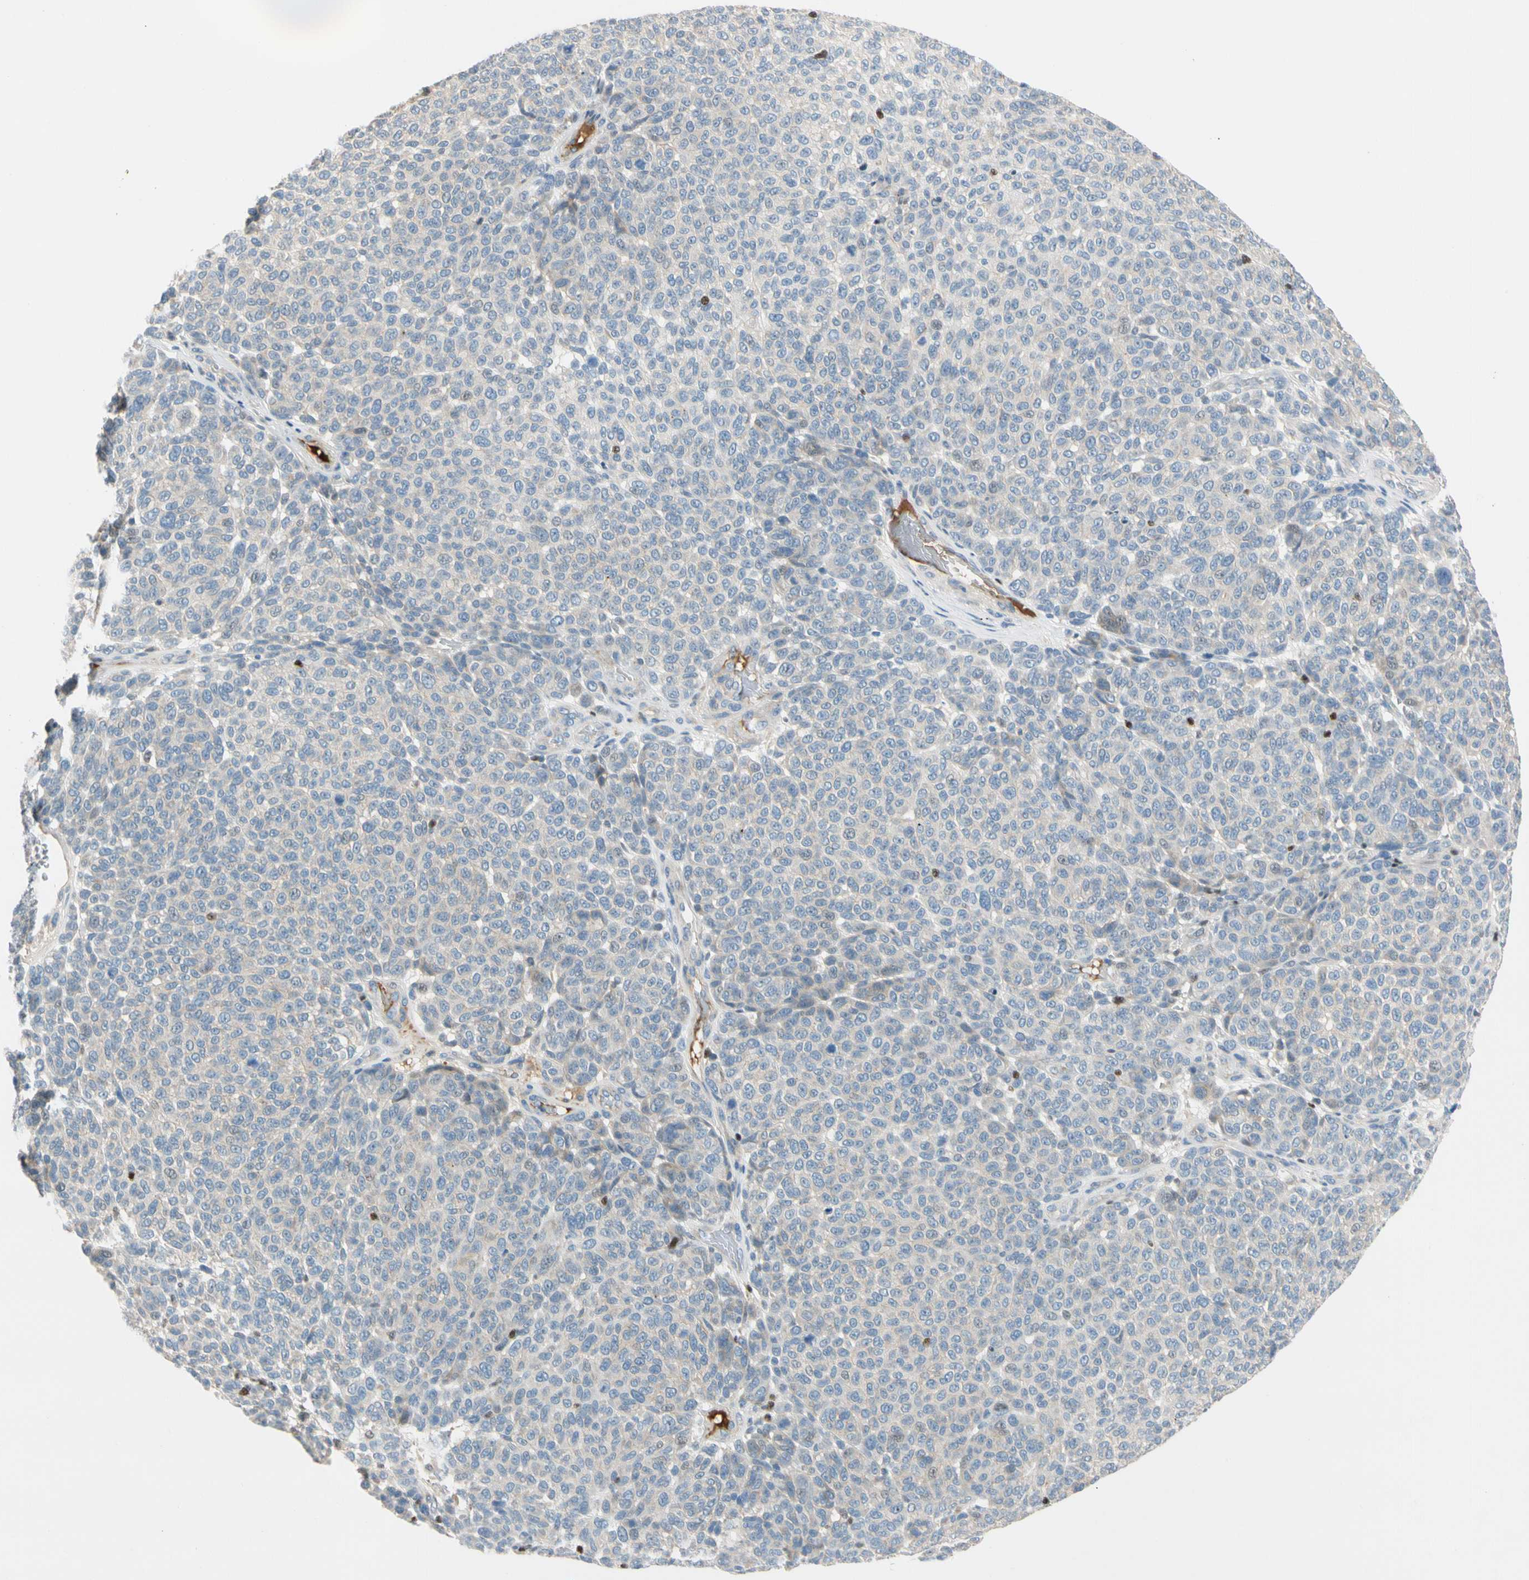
{"staining": {"intensity": "negative", "quantity": "none", "location": "none"}, "tissue": "melanoma", "cell_type": "Tumor cells", "image_type": "cancer", "snomed": [{"axis": "morphology", "description": "Malignant melanoma, NOS"}, {"axis": "topography", "description": "Skin"}], "caption": "A high-resolution histopathology image shows immunohistochemistry (IHC) staining of malignant melanoma, which reveals no significant expression in tumor cells. The staining was performed using DAB (3,3'-diaminobenzidine) to visualize the protein expression in brown, while the nuclei were stained in blue with hematoxylin (Magnification: 20x).", "gene": "SP140", "patient": {"sex": "male", "age": 59}}